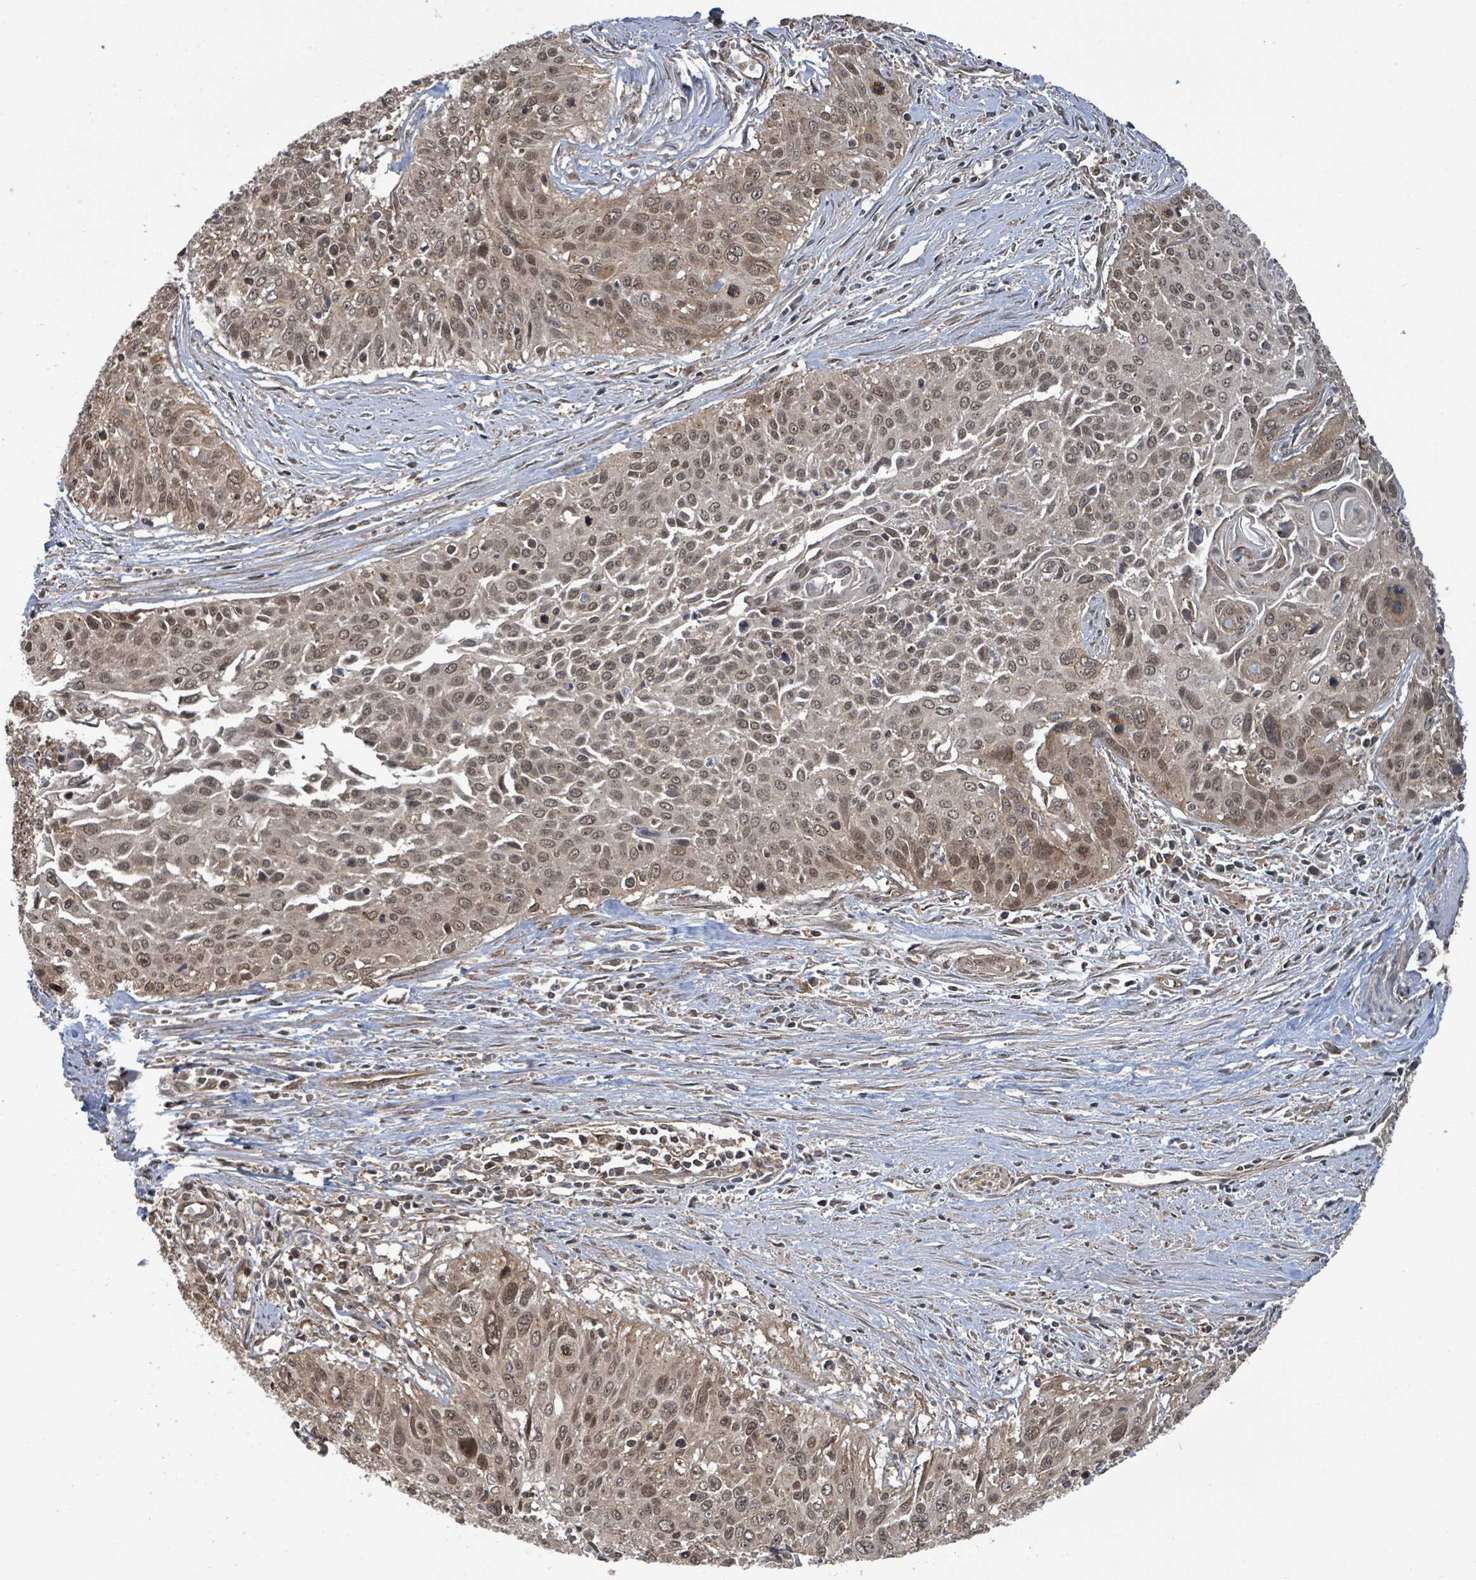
{"staining": {"intensity": "moderate", "quantity": ">75%", "location": "cytoplasmic/membranous,nuclear"}, "tissue": "cervical cancer", "cell_type": "Tumor cells", "image_type": "cancer", "snomed": [{"axis": "morphology", "description": "Squamous cell carcinoma, NOS"}, {"axis": "topography", "description": "Cervix"}], "caption": "Brown immunohistochemical staining in human squamous cell carcinoma (cervical) reveals moderate cytoplasmic/membranous and nuclear staining in about >75% of tumor cells. The staining is performed using DAB brown chromogen to label protein expression. The nuclei are counter-stained blue using hematoxylin.", "gene": "KLC1", "patient": {"sex": "female", "age": 55}}